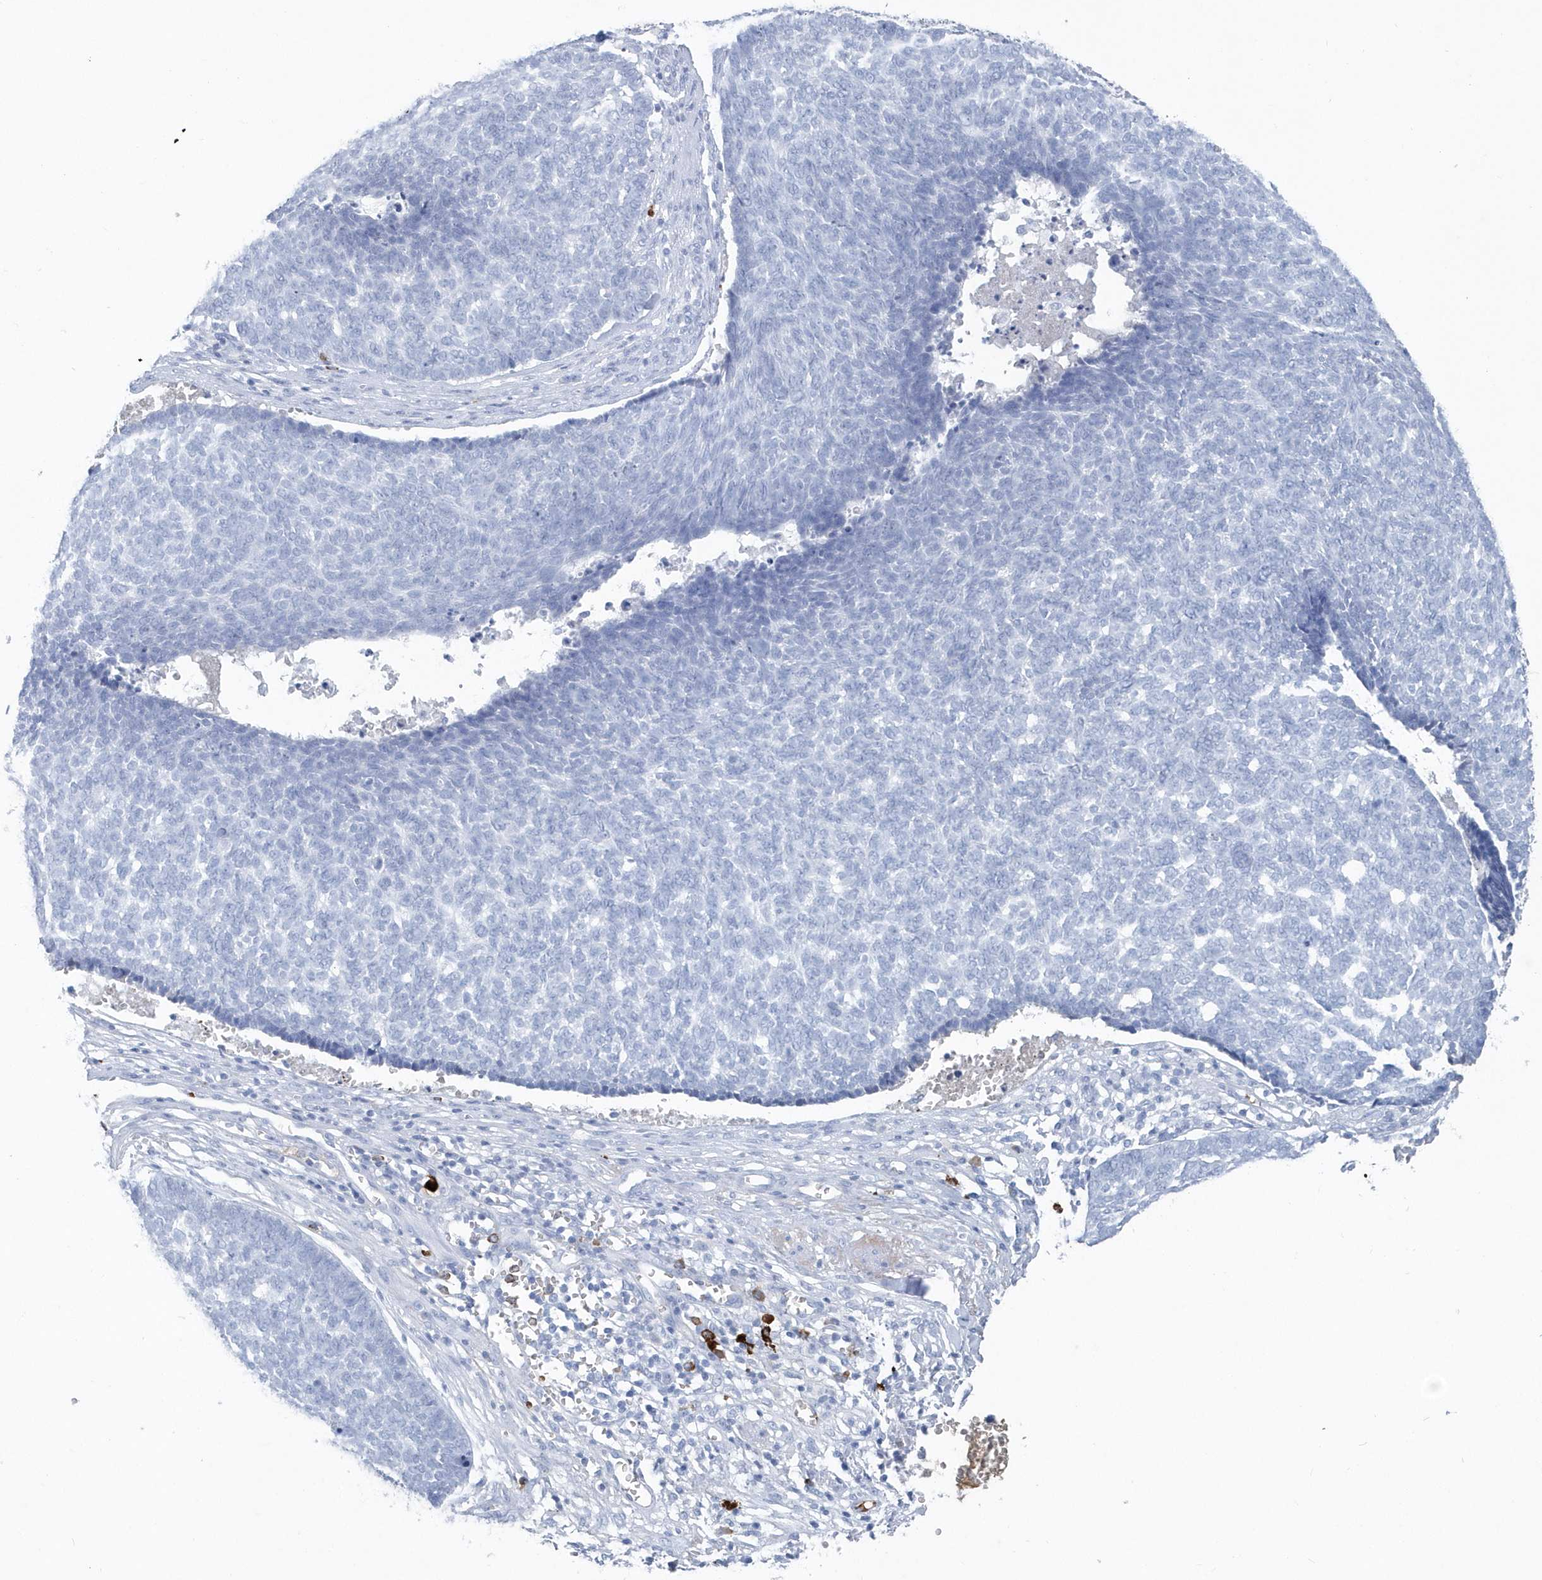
{"staining": {"intensity": "negative", "quantity": "none", "location": "none"}, "tissue": "skin cancer", "cell_type": "Tumor cells", "image_type": "cancer", "snomed": [{"axis": "morphology", "description": "Basal cell carcinoma"}, {"axis": "topography", "description": "Skin"}], "caption": "Immunohistochemistry photomicrograph of human basal cell carcinoma (skin) stained for a protein (brown), which displays no expression in tumor cells.", "gene": "JCHAIN", "patient": {"sex": "male", "age": 84}}